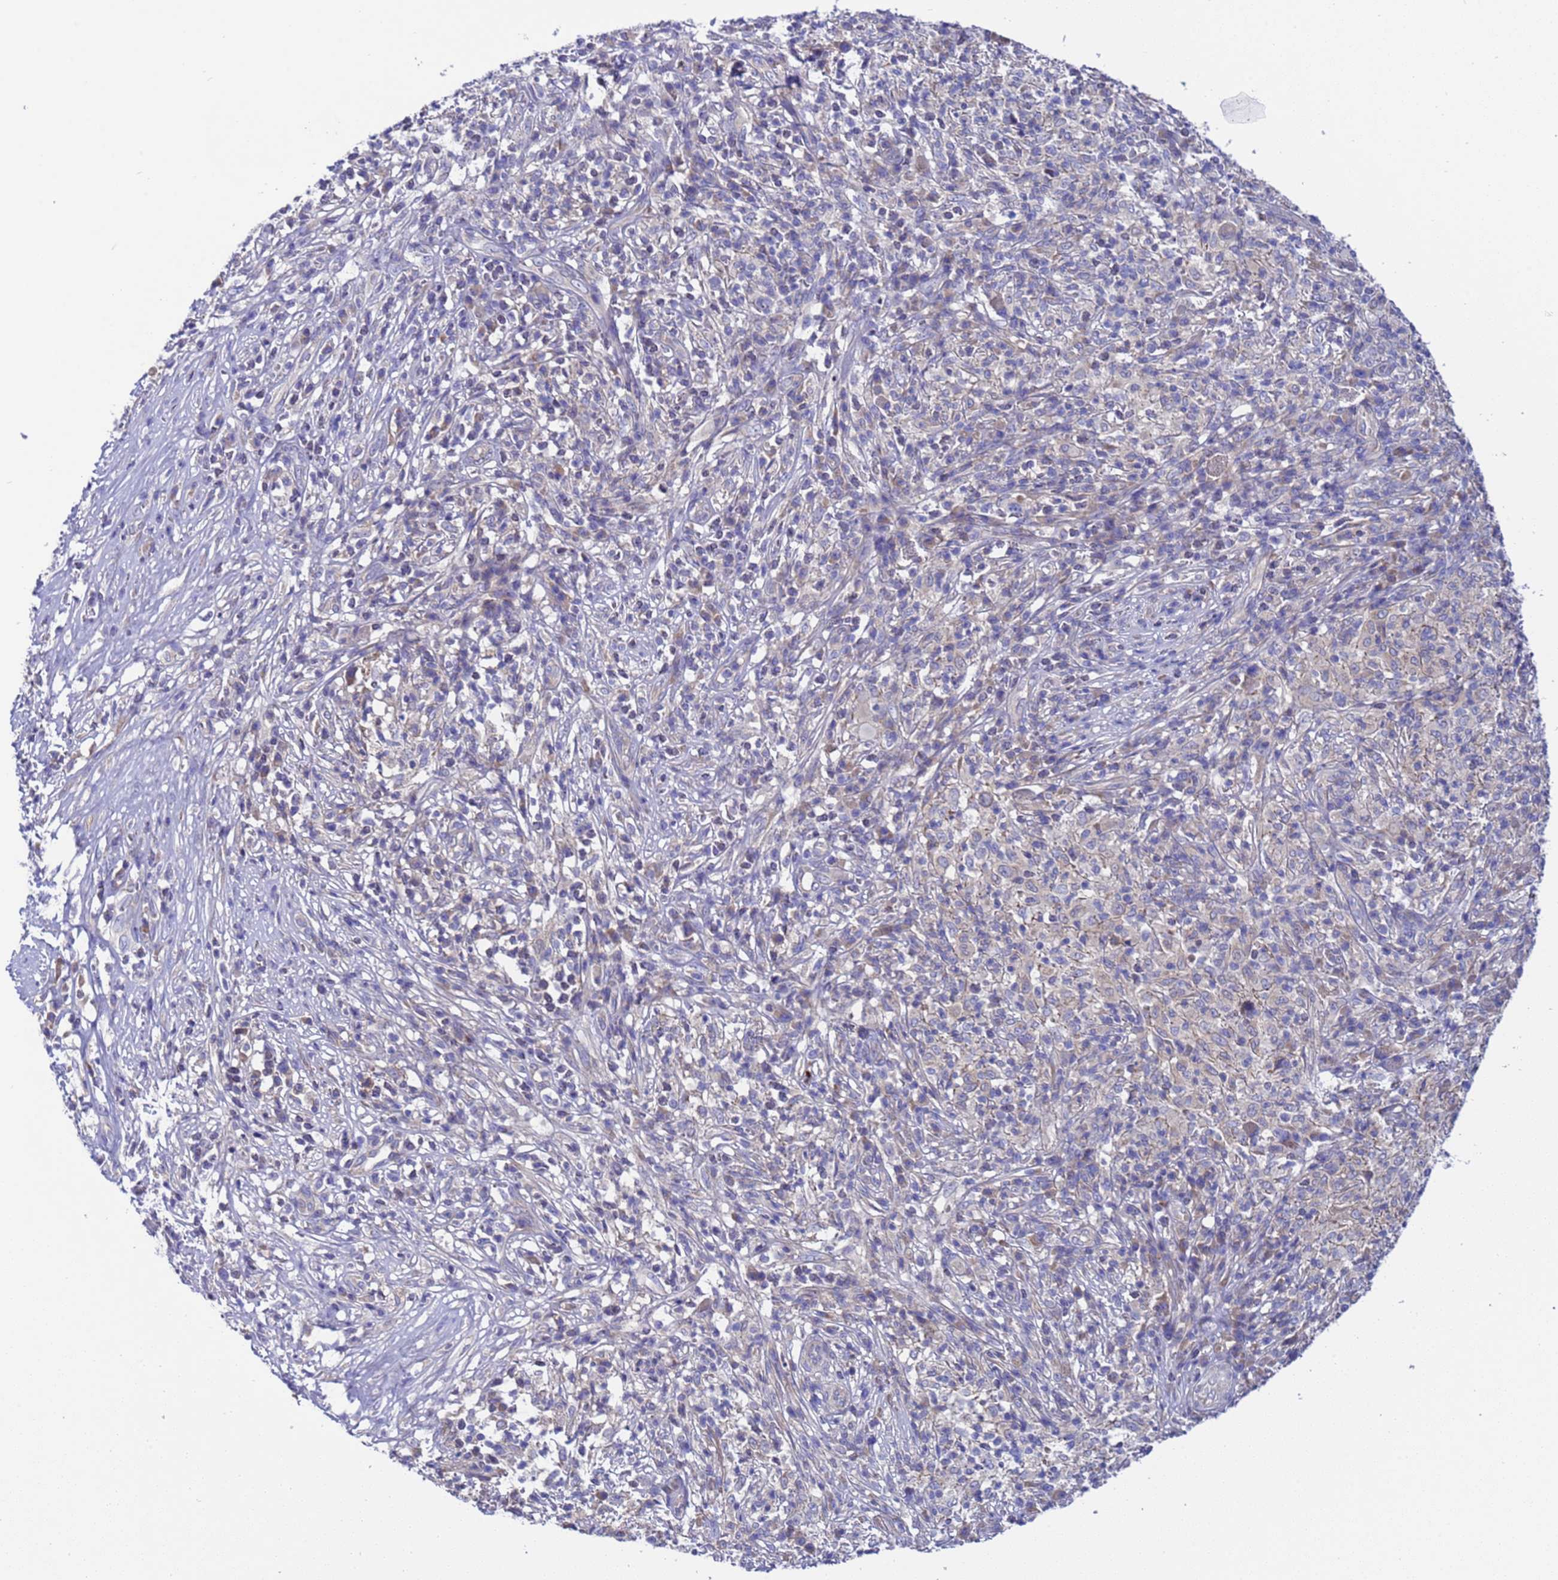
{"staining": {"intensity": "negative", "quantity": "none", "location": "none"}, "tissue": "melanoma", "cell_type": "Tumor cells", "image_type": "cancer", "snomed": [{"axis": "morphology", "description": "Malignant melanoma, NOS"}, {"axis": "topography", "description": "Skin"}], "caption": "The image reveals no staining of tumor cells in malignant melanoma.", "gene": "RC3H2", "patient": {"sex": "male", "age": 66}}